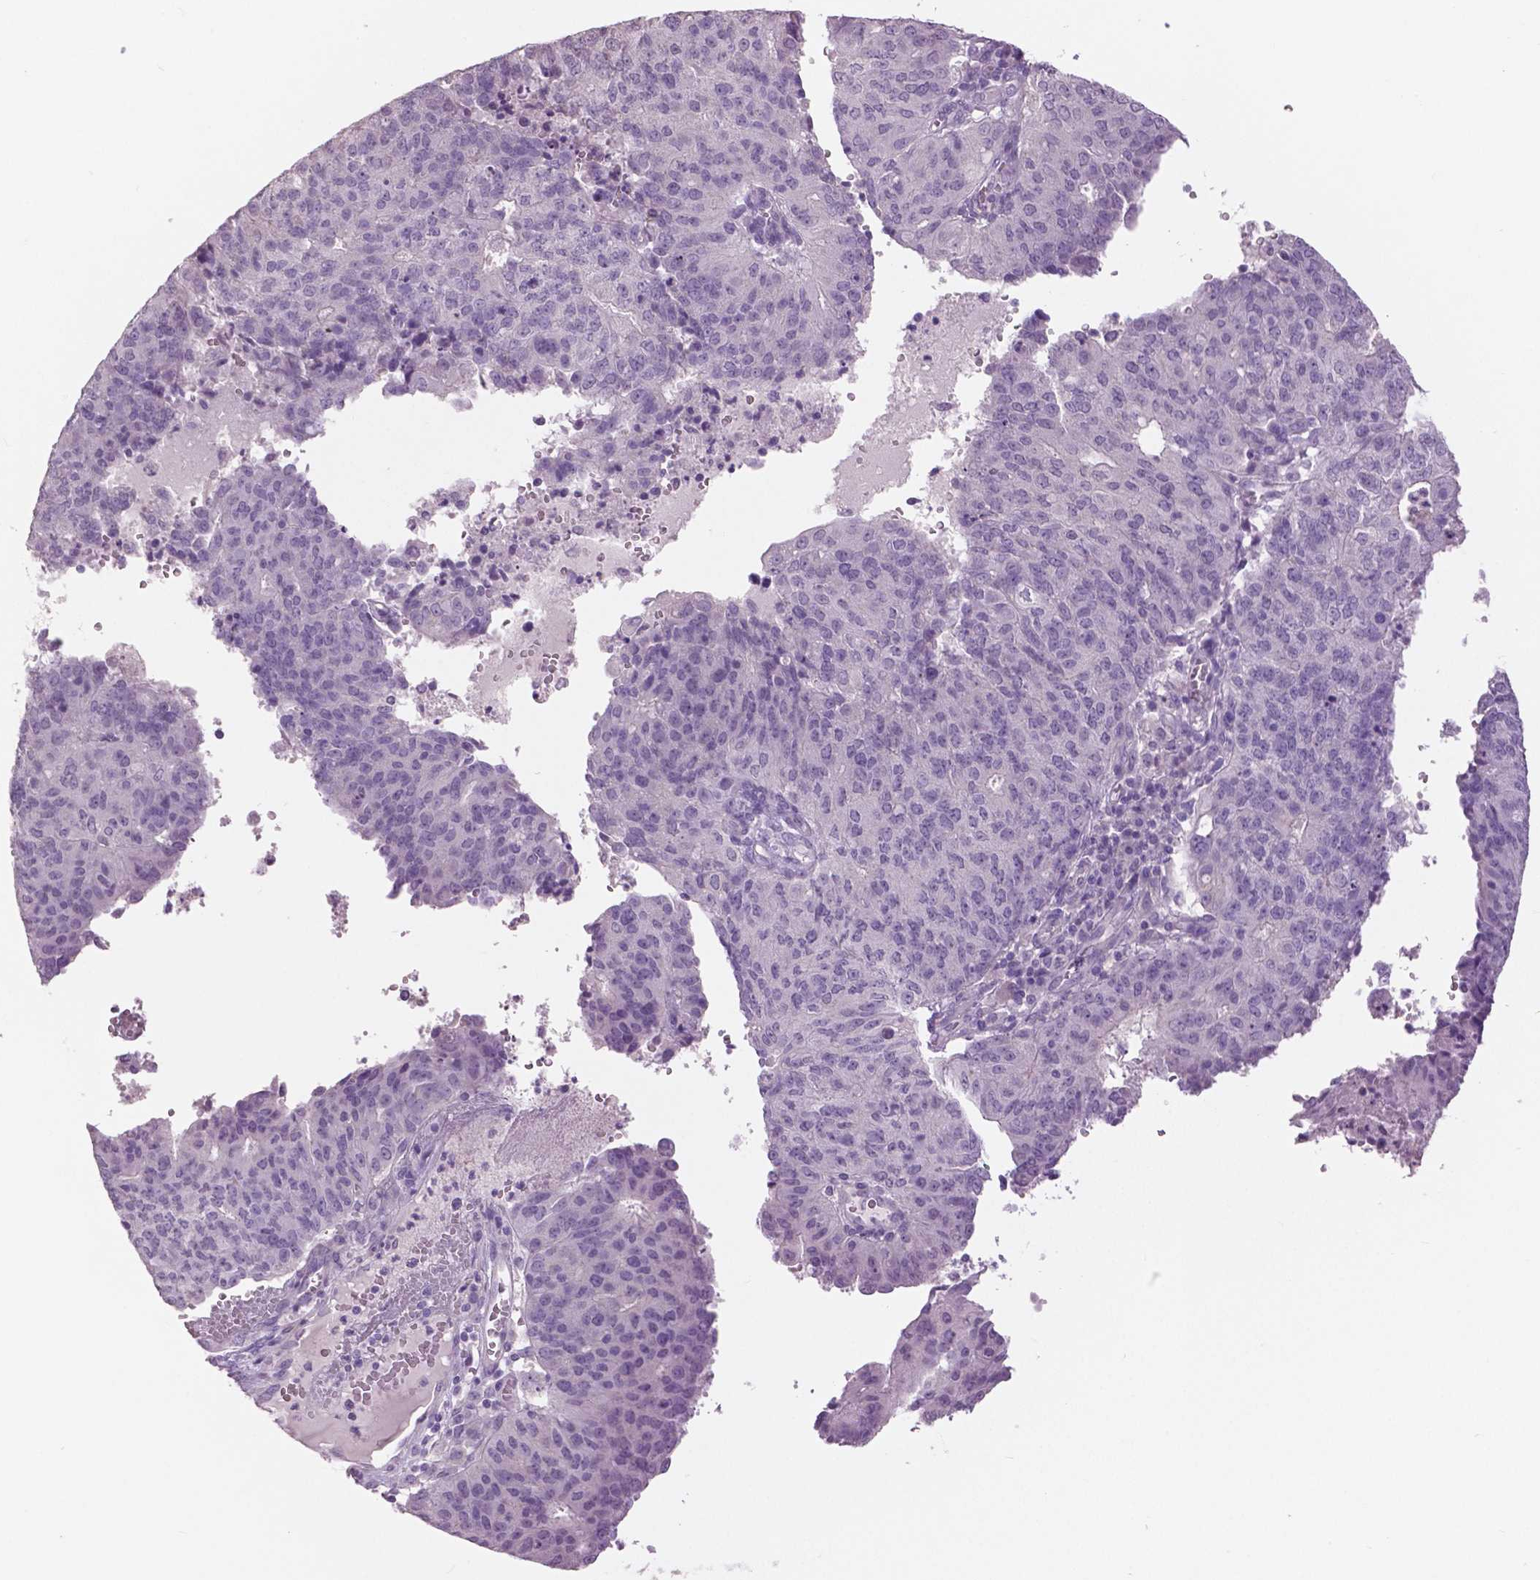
{"staining": {"intensity": "negative", "quantity": "none", "location": "none"}, "tissue": "endometrial cancer", "cell_type": "Tumor cells", "image_type": "cancer", "snomed": [{"axis": "morphology", "description": "Adenocarcinoma, NOS"}, {"axis": "topography", "description": "Endometrium"}], "caption": "Human endometrial adenocarcinoma stained for a protein using IHC displays no expression in tumor cells.", "gene": "GRIN2A", "patient": {"sex": "female", "age": 82}}